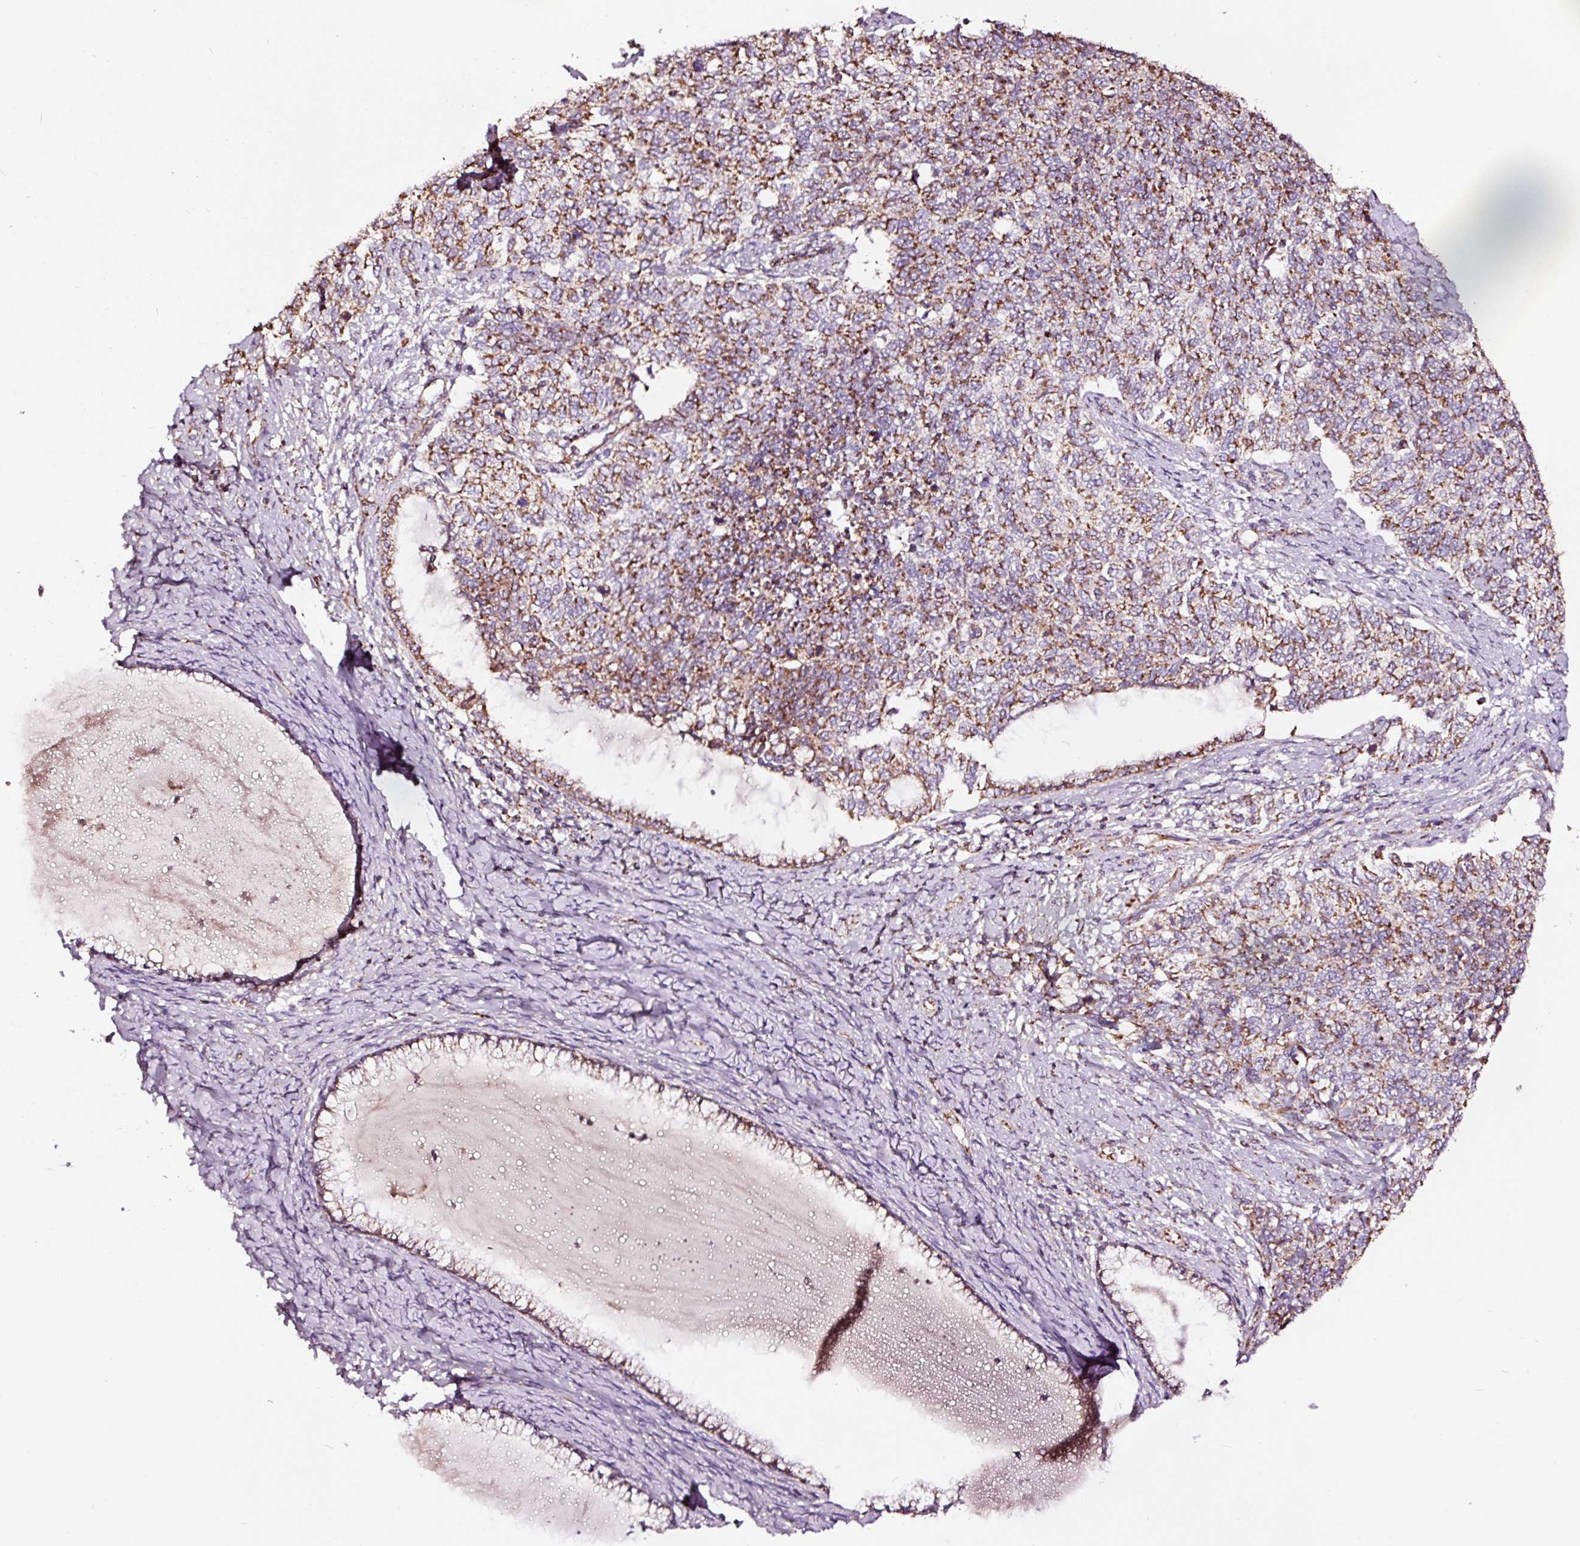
{"staining": {"intensity": "moderate", "quantity": ">75%", "location": "cytoplasmic/membranous"}, "tissue": "cervical cancer", "cell_type": "Tumor cells", "image_type": "cancer", "snomed": [{"axis": "morphology", "description": "Squamous cell carcinoma, NOS"}, {"axis": "topography", "description": "Cervix"}], "caption": "Protein expression analysis of human cervical cancer reveals moderate cytoplasmic/membranous expression in about >75% of tumor cells. The protein is shown in brown color, while the nuclei are stained blue.", "gene": "TPM1", "patient": {"sex": "female", "age": 63}}